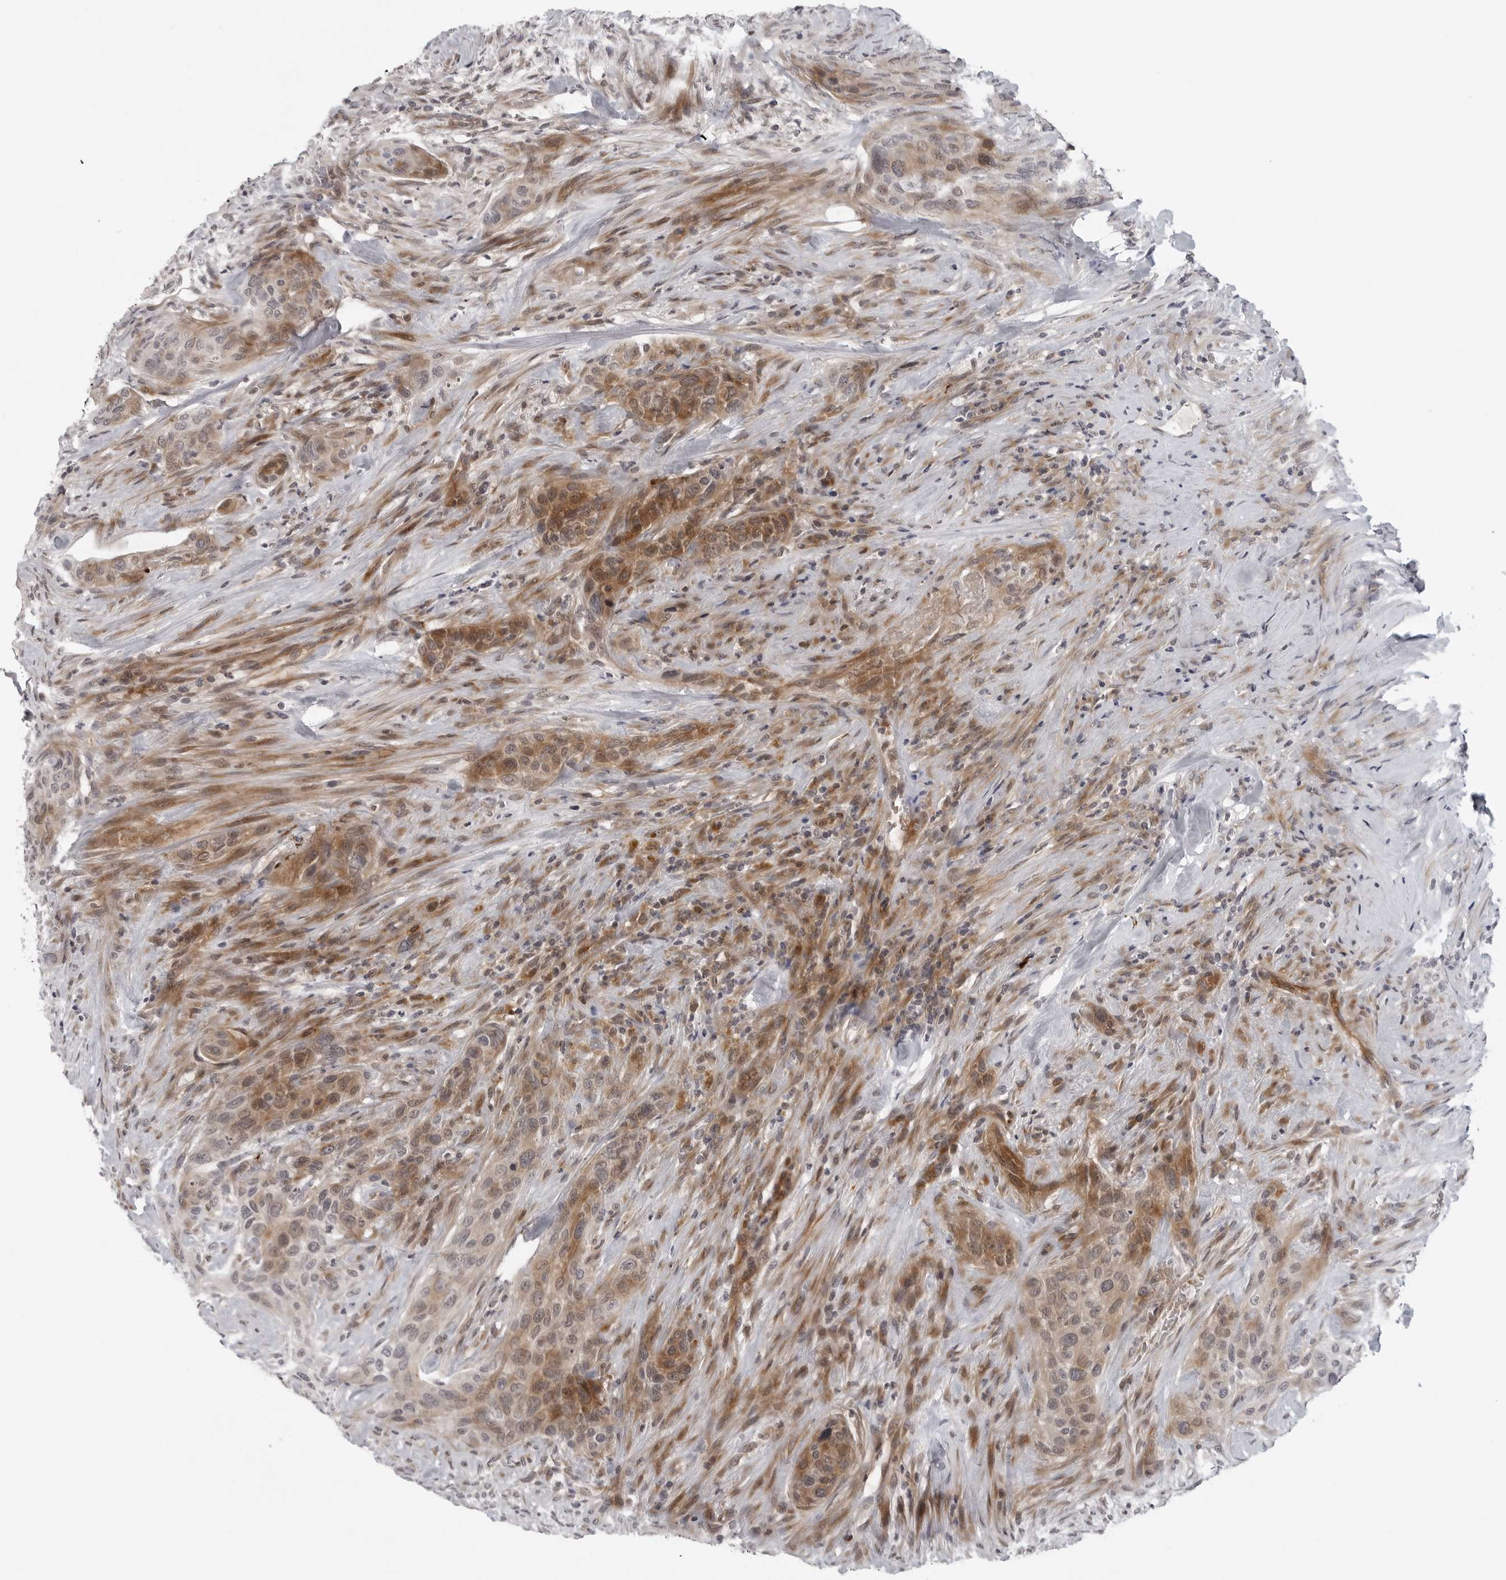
{"staining": {"intensity": "moderate", "quantity": ">75%", "location": "cytoplasmic/membranous,nuclear"}, "tissue": "urothelial cancer", "cell_type": "Tumor cells", "image_type": "cancer", "snomed": [{"axis": "morphology", "description": "Urothelial carcinoma, High grade"}, {"axis": "topography", "description": "Urinary bladder"}], "caption": "There is medium levels of moderate cytoplasmic/membranous and nuclear expression in tumor cells of urothelial cancer, as demonstrated by immunohistochemical staining (brown color).", "gene": "CD300LD", "patient": {"sex": "male", "age": 35}}